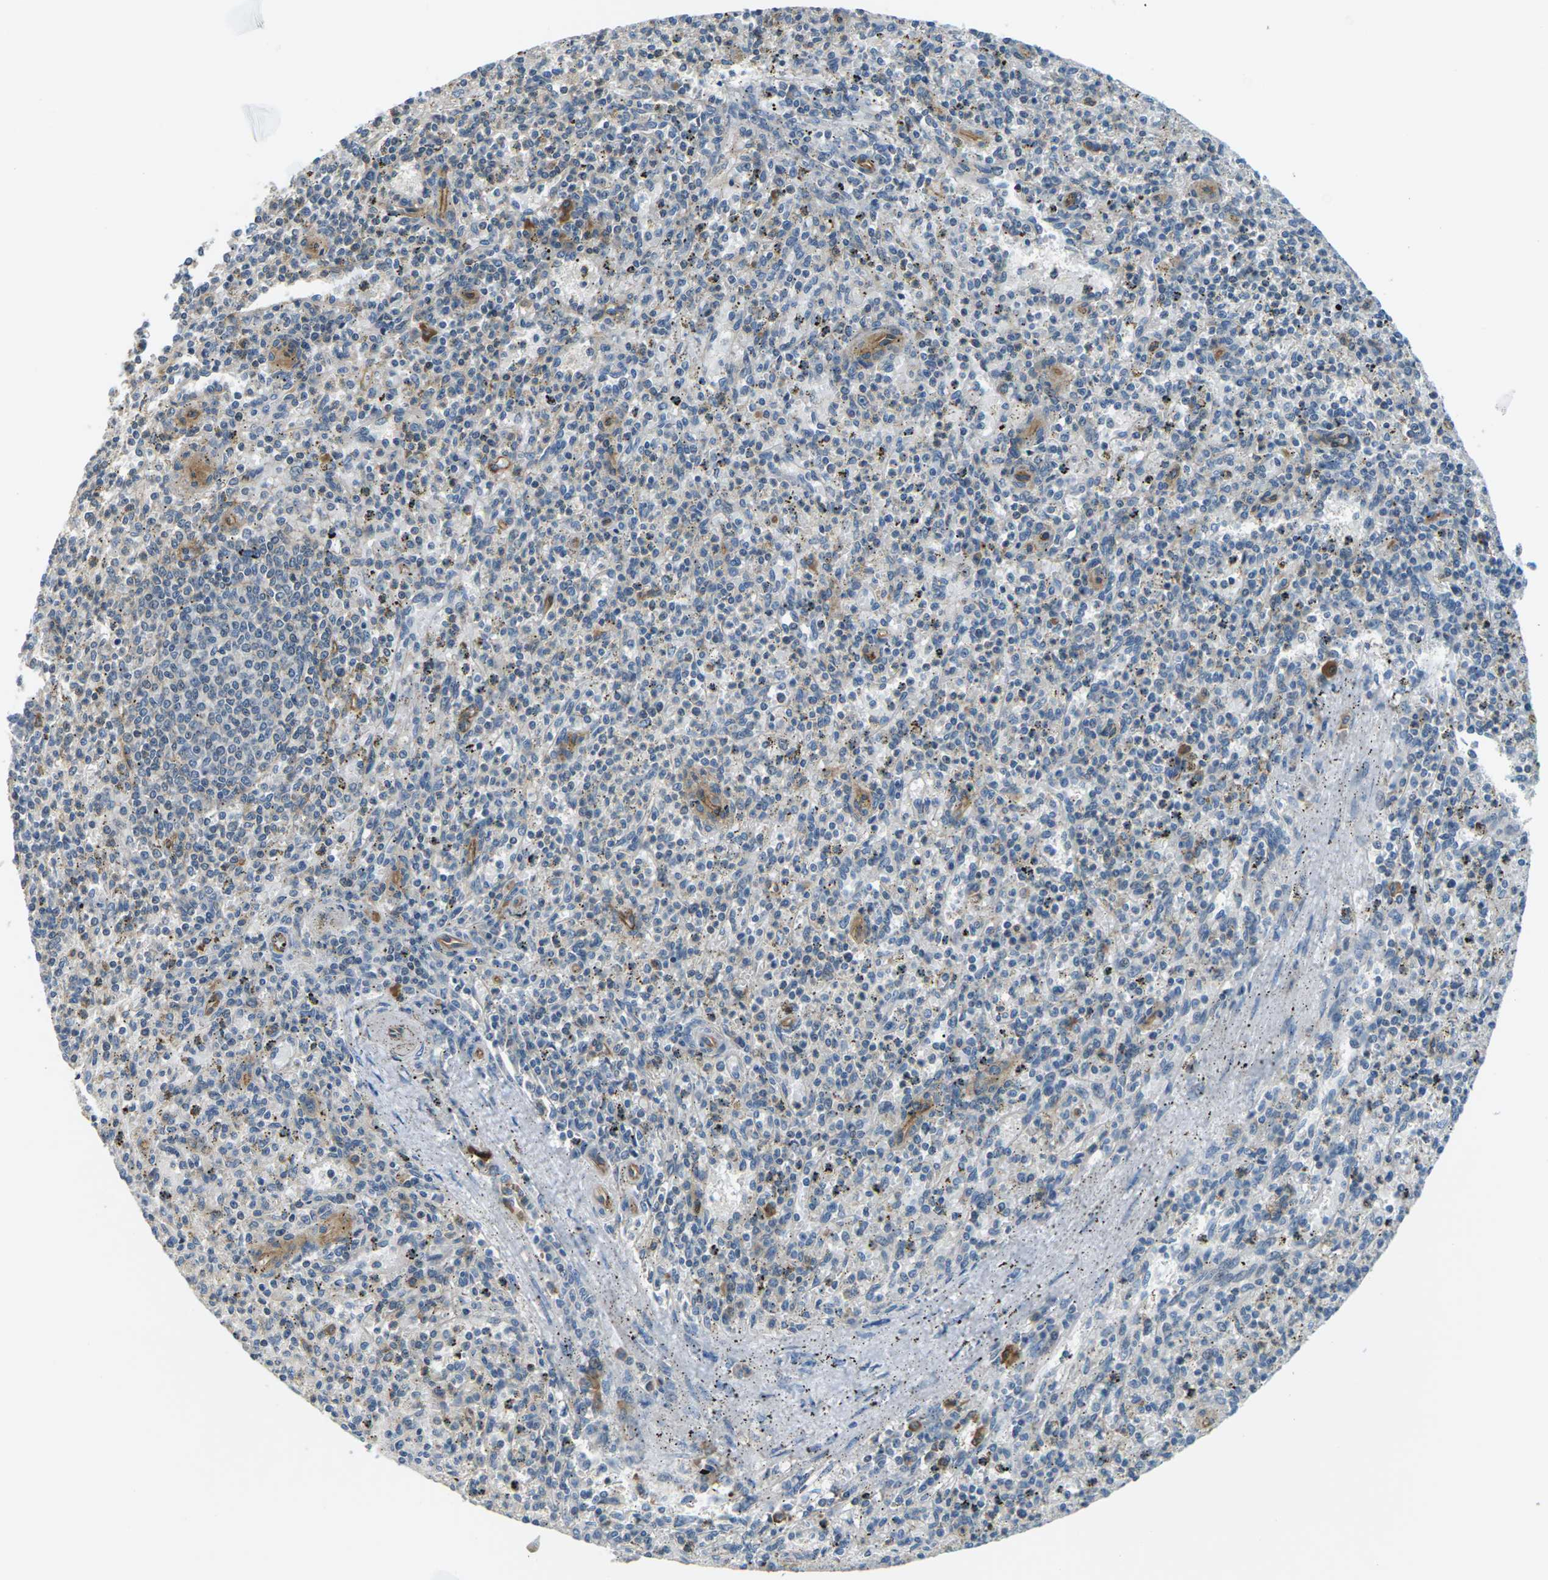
{"staining": {"intensity": "negative", "quantity": "none", "location": "none"}, "tissue": "spleen", "cell_type": "Cells in red pulp", "image_type": "normal", "snomed": [{"axis": "morphology", "description": "Normal tissue, NOS"}, {"axis": "topography", "description": "Spleen"}], "caption": "There is no significant staining in cells in red pulp of spleen.", "gene": "SLC13A3", "patient": {"sex": "male", "age": 72}}